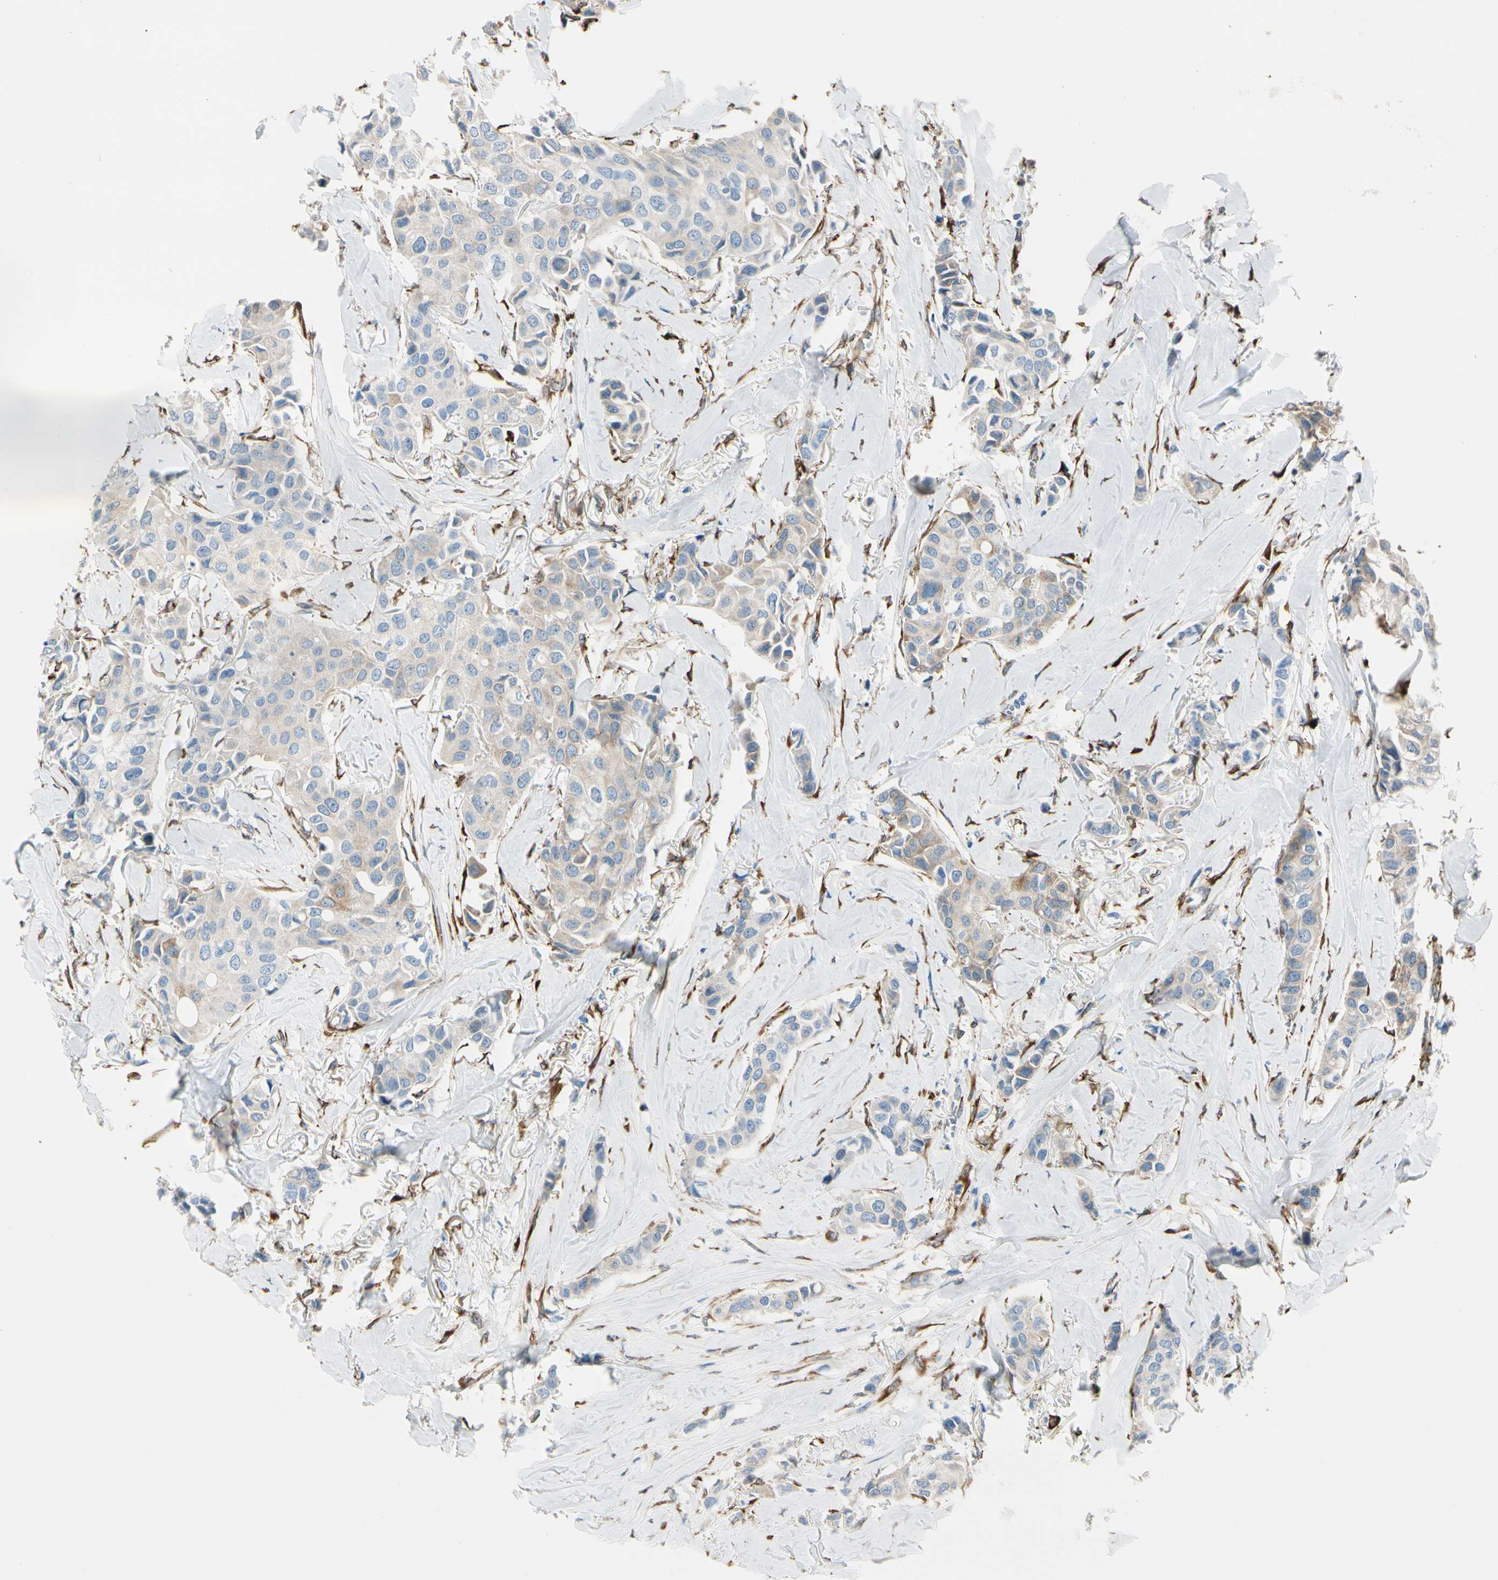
{"staining": {"intensity": "weak", "quantity": ">75%", "location": "cytoplasmic/membranous"}, "tissue": "breast cancer", "cell_type": "Tumor cells", "image_type": "cancer", "snomed": [{"axis": "morphology", "description": "Duct carcinoma"}, {"axis": "topography", "description": "Breast"}], "caption": "A micrograph of breast invasive ductal carcinoma stained for a protein reveals weak cytoplasmic/membranous brown staining in tumor cells.", "gene": "FKBP7", "patient": {"sex": "female", "age": 80}}